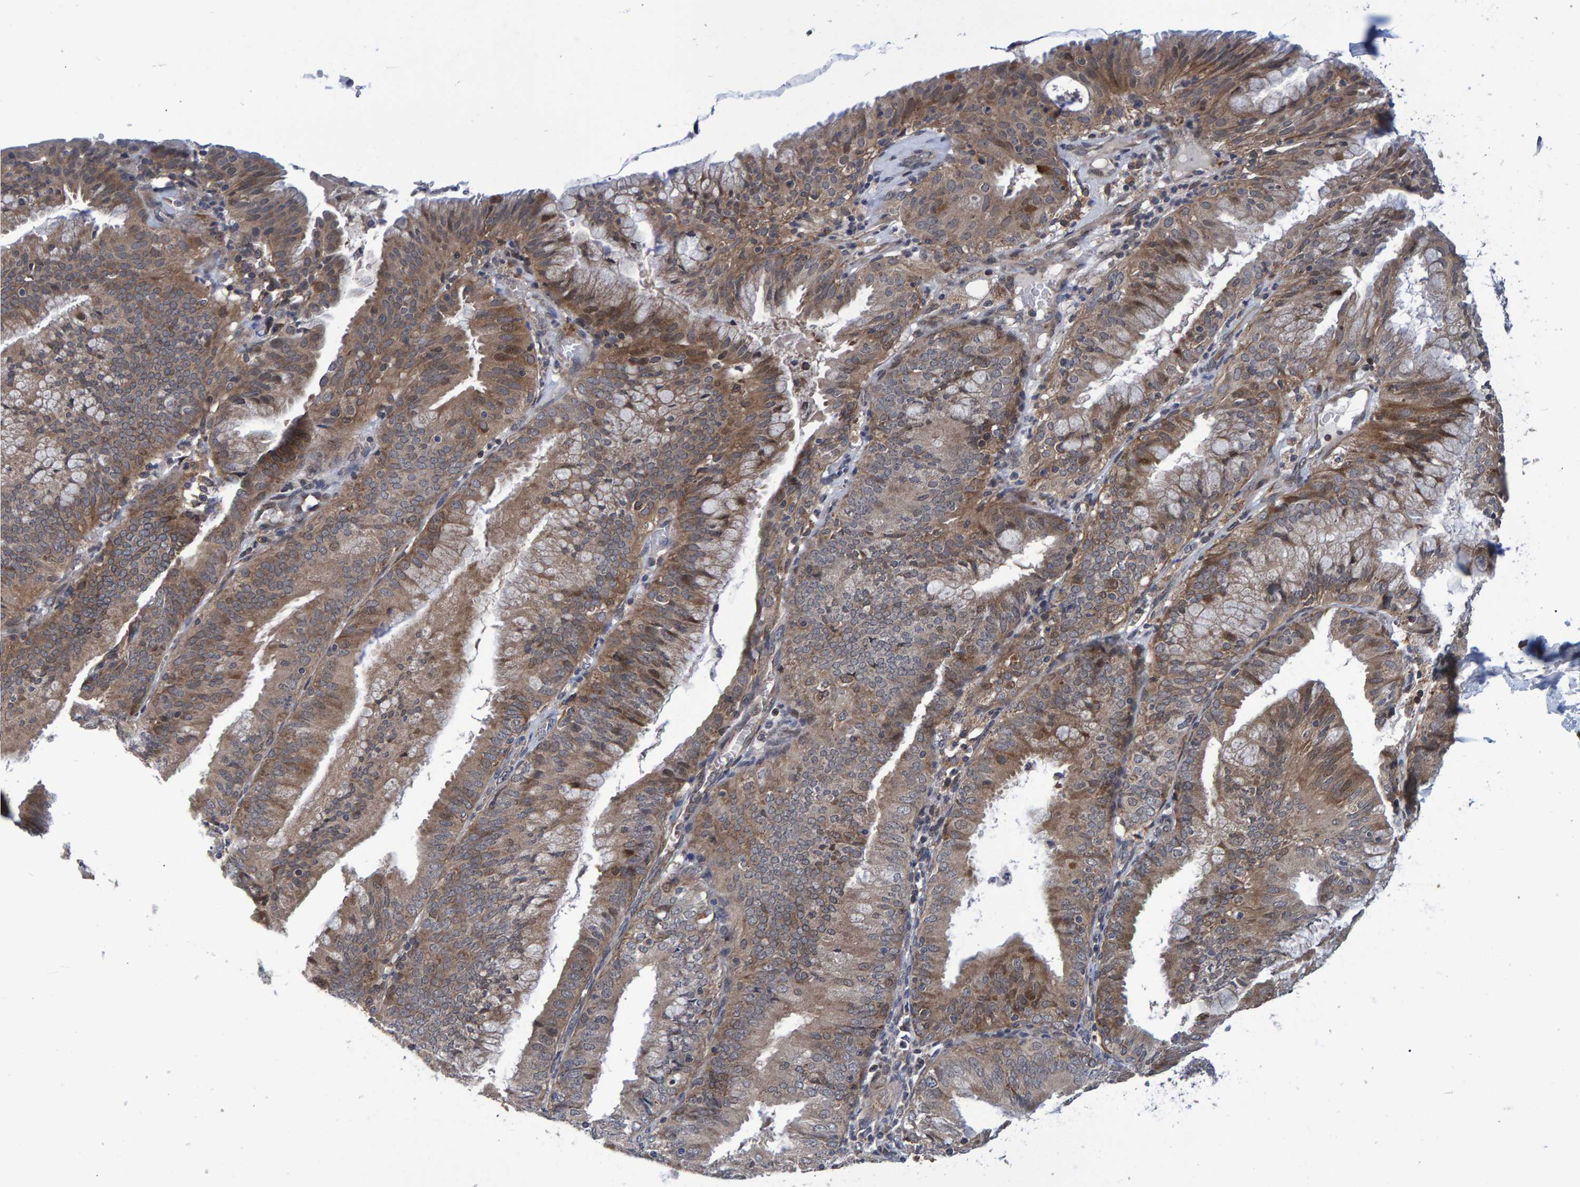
{"staining": {"intensity": "negative", "quantity": "none", "location": "none"}, "tissue": "endometrium", "cell_type": "Cells in endometrial stroma", "image_type": "normal", "snomed": [{"axis": "morphology", "description": "Normal tissue, NOS"}, {"axis": "morphology", "description": "Adenocarcinoma, NOS"}, {"axis": "topography", "description": "Endometrium"}], "caption": "High magnification brightfield microscopy of unremarkable endometrium stained with DAB (brown) and counterstained with hematoxylin (blue): cells in endometrial stroma show no significant expression.", "gene": "ATP6V1H", "patient": {"sex": "female", "age": 57}}